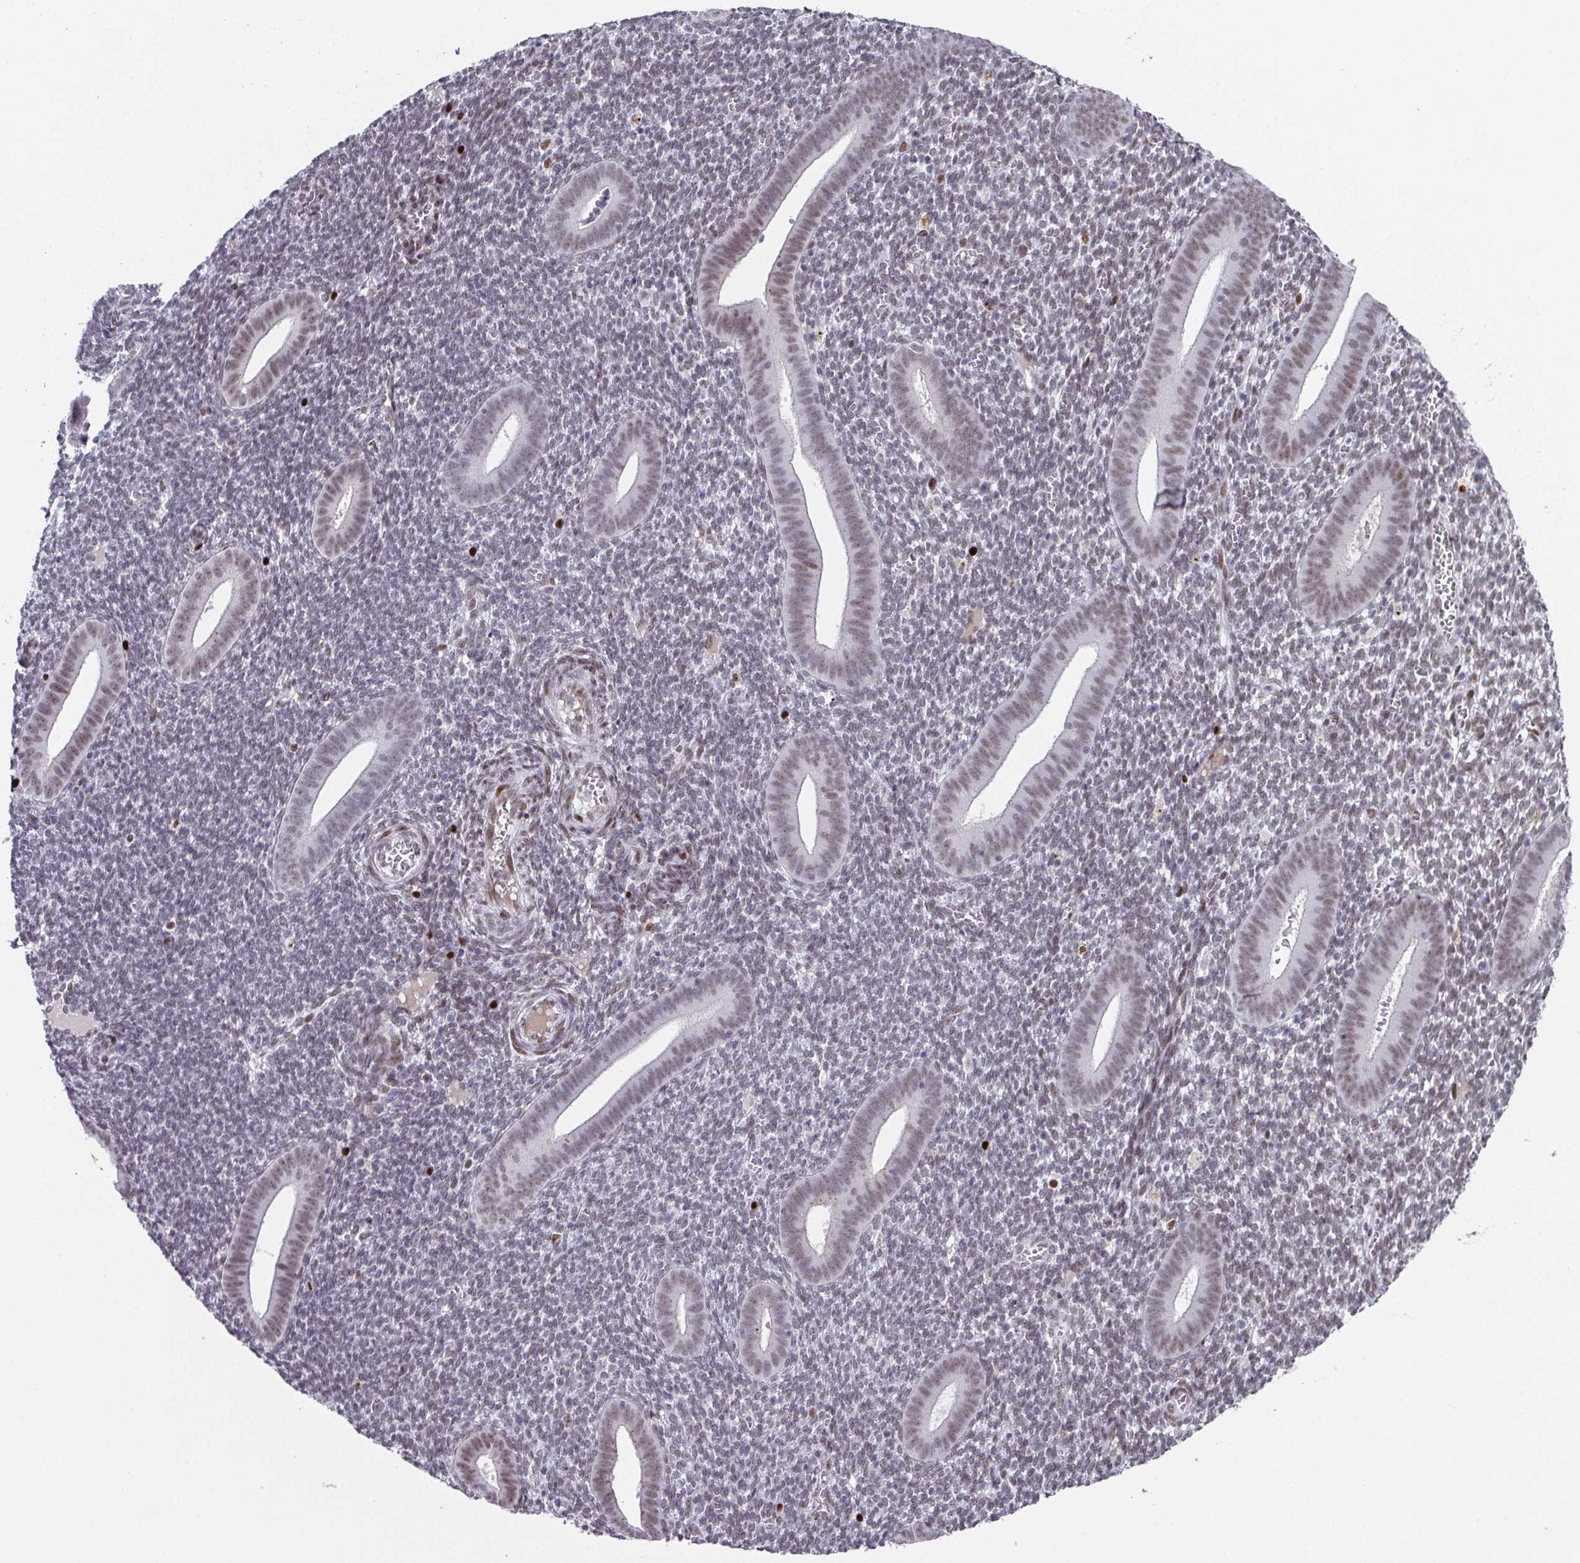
{"staining": {"intensity": "weak", "quantity": "<25%", "location": "cytoplasmic/membranous"}, "tissue": "endometrium", "cell_type": "Cells in endometrial stroma", "image_type": "normal", "snomed": [{"axis": "morphology", "description": "Normal tissue, NOS"}, {"axis": "topography", "description": "Endometrium"}], "caption": "Protein analysis of normal endometrium shows no significant staining in cells in endometrial stroma.", "gene": "RB1", "patient": {"sex": "female", "age": 25}}